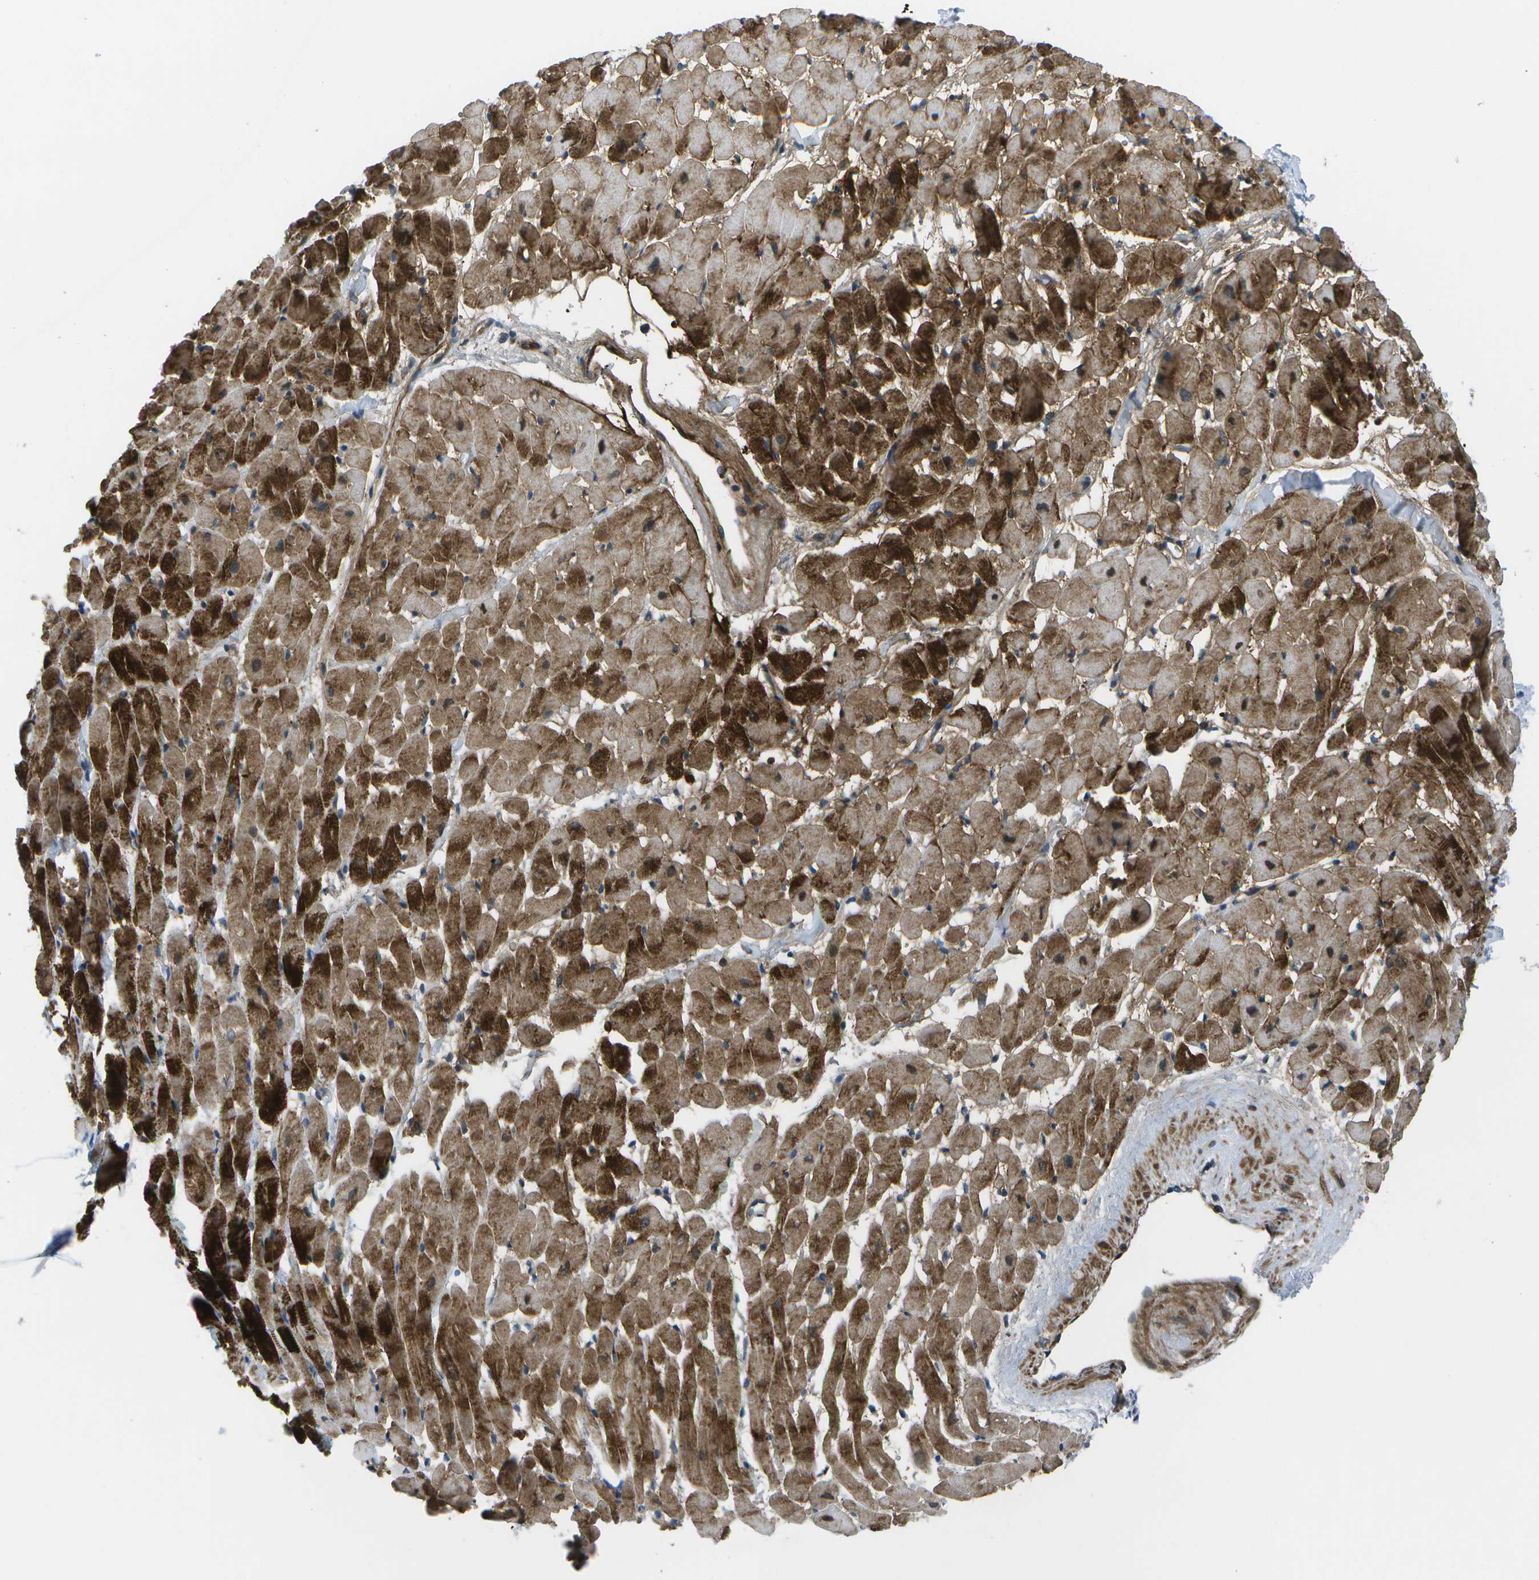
{"staining": {"intensity": "strong", "quantity": ">75%", "location": "cytoplasmic/membranous"}, "tissue": "heart muscle", "cell_type": "Cardiomyocytes", "image_type": "normal", "snomed": [{"axis": "morphology", "description": "Normal tissue, NOS"}, {"axis": "topography", "description": "Heart"}], "caption": "Immunohistochemical staining of benign heart muscle reveals high levels of strong cytoplasmic/membranous positivity in approximately >75% of cardiomyocytes. (DAB (3,3'-diaminobenzidine) IHC with brightfield microscopy, high magnification).", "gene": "SORBS3", "patient": {"sex": "male", "age": 45}}